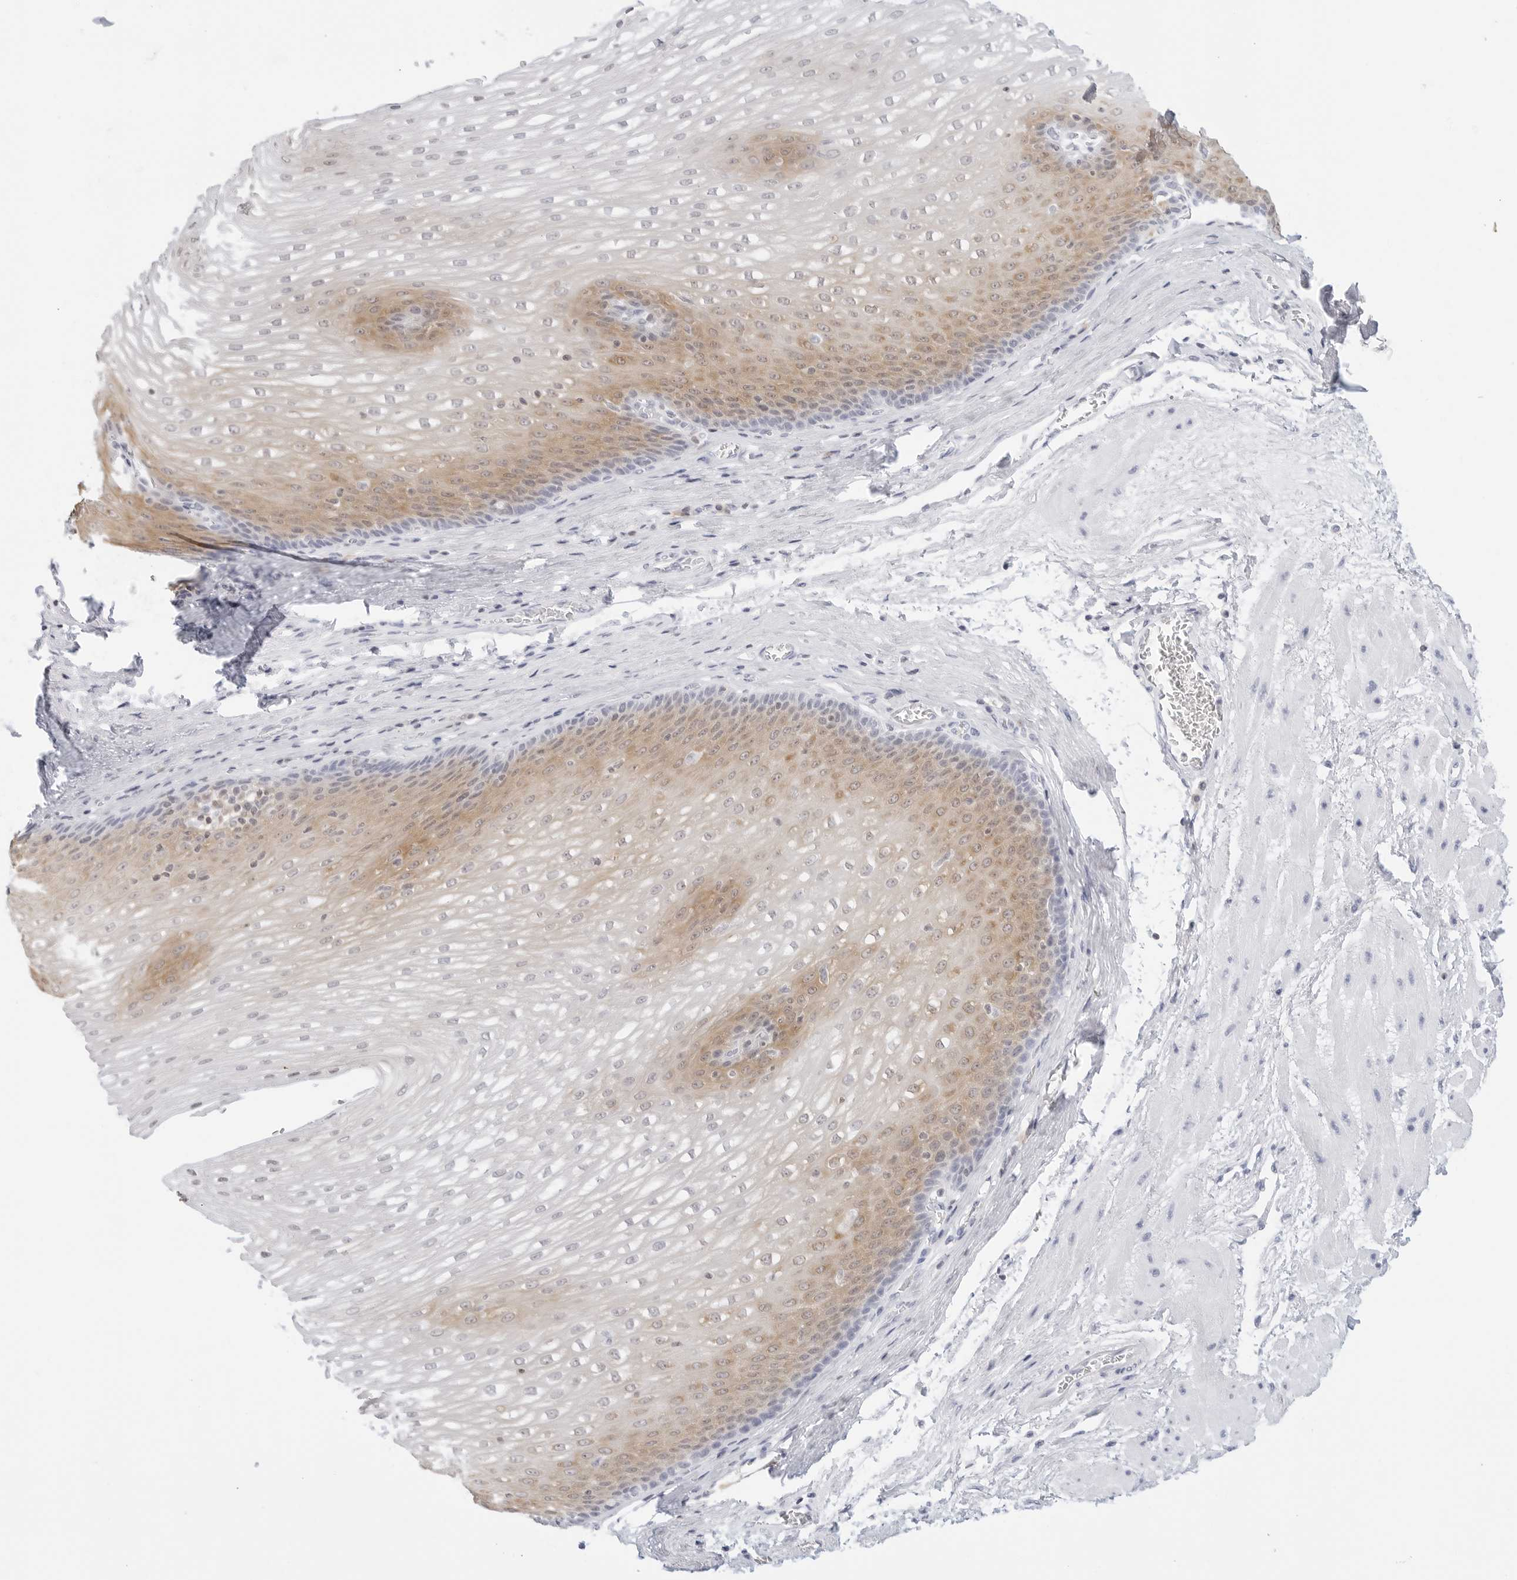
{"staining": {"intensity": "moderate", "quantity": "25%-75%", "location": "cytoplasmic/membranous"}, "tissue": "esophagus", "cell_type": "Squamous epithelial cells", "image_type": "normal", "snomed": [{"axis": "morphology", "description": "Normal tissue, NOS"}, {"axis": "topography", "description": "Esophagus"}], "caption": "Moderate cytoplasmic/membranous expression for a protein is appreciated in approximately 25%-75% of squamous epithelial cells of benign esophagus using IHC.", "gene": "SLC9A3R1", "patient": {"sex": "male", "age": 48}}